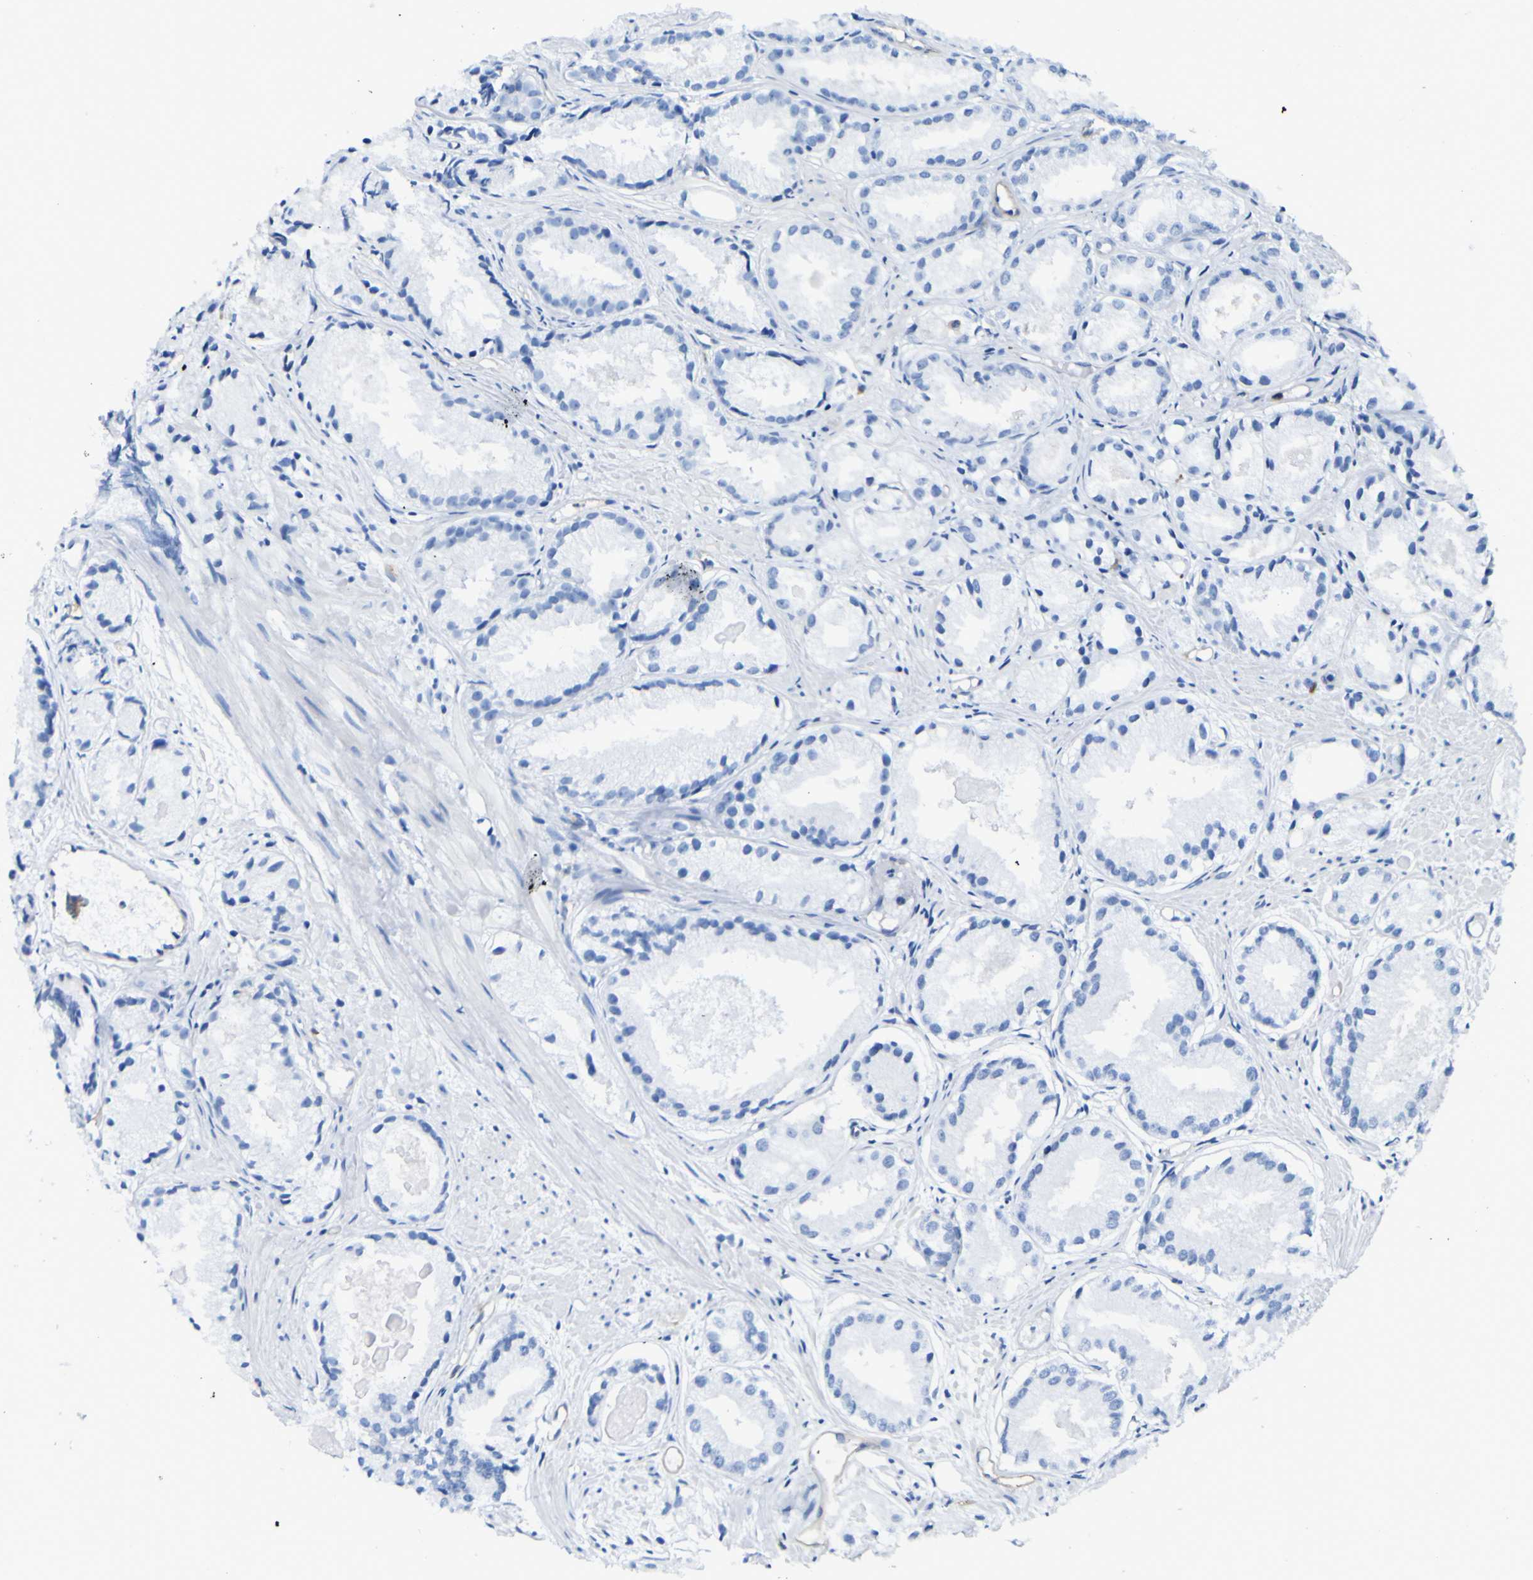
{"staining": {"intensity": "negative", "quantity": "none", "location": "none"}, "tissue": "prostate cancer", "cell_type": "Tumor cells", "image_type": "cancer", "snomed": [{"axis": "morphology", "description": "Adenocarcinoma, Low grade"}, {"axis": "topography", "description": "Prostate"}], "caption": "DAB (3,3'-diaminobenzidine) immunohistochemical staining of prostate adenocarcinoma (low-grade) demonstrates no significant positivity in tumor cells.", "gene": "CD93", "patient": {"sex": "male", "age": 72}}